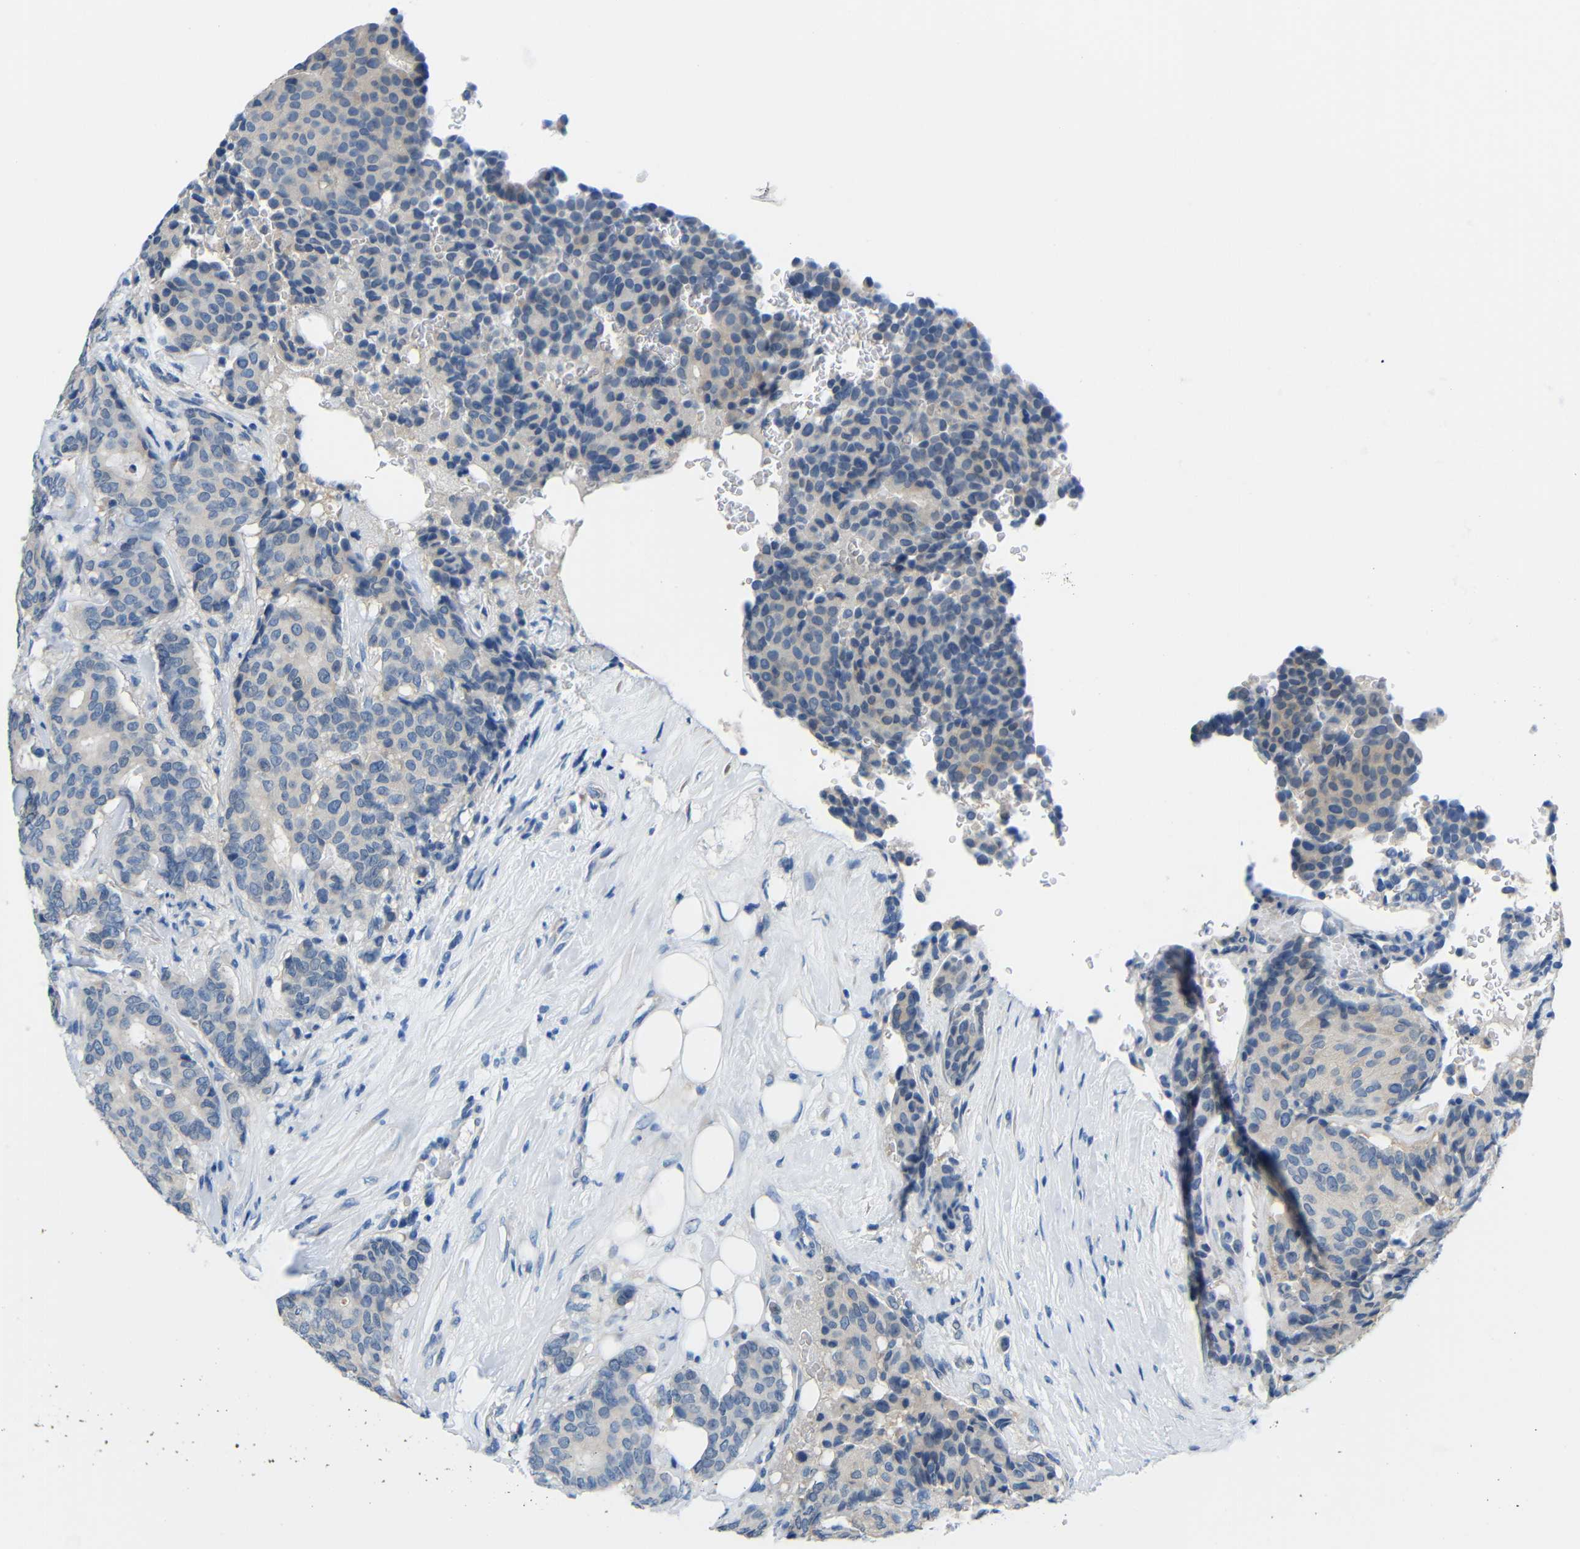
{"staining": {"intensity": "negative", "quantity": "none", "location": "none"}, "tissue": "breast cancer", "cell_type": "Tumor cells", "image_type": "cancer", "snomed": [{"axis": "morphology", "description": "Duct carcinoma"}, {"axis": "topography", "description": "Breast"}], "caption": "An IHC histopathology image of breast intraductal carcinoma is shown. There is no staining in tumor cells of breast intraductal carcinoma.", "gene": "NEGR1", "patient": {"sex": "female", "age": 75}}